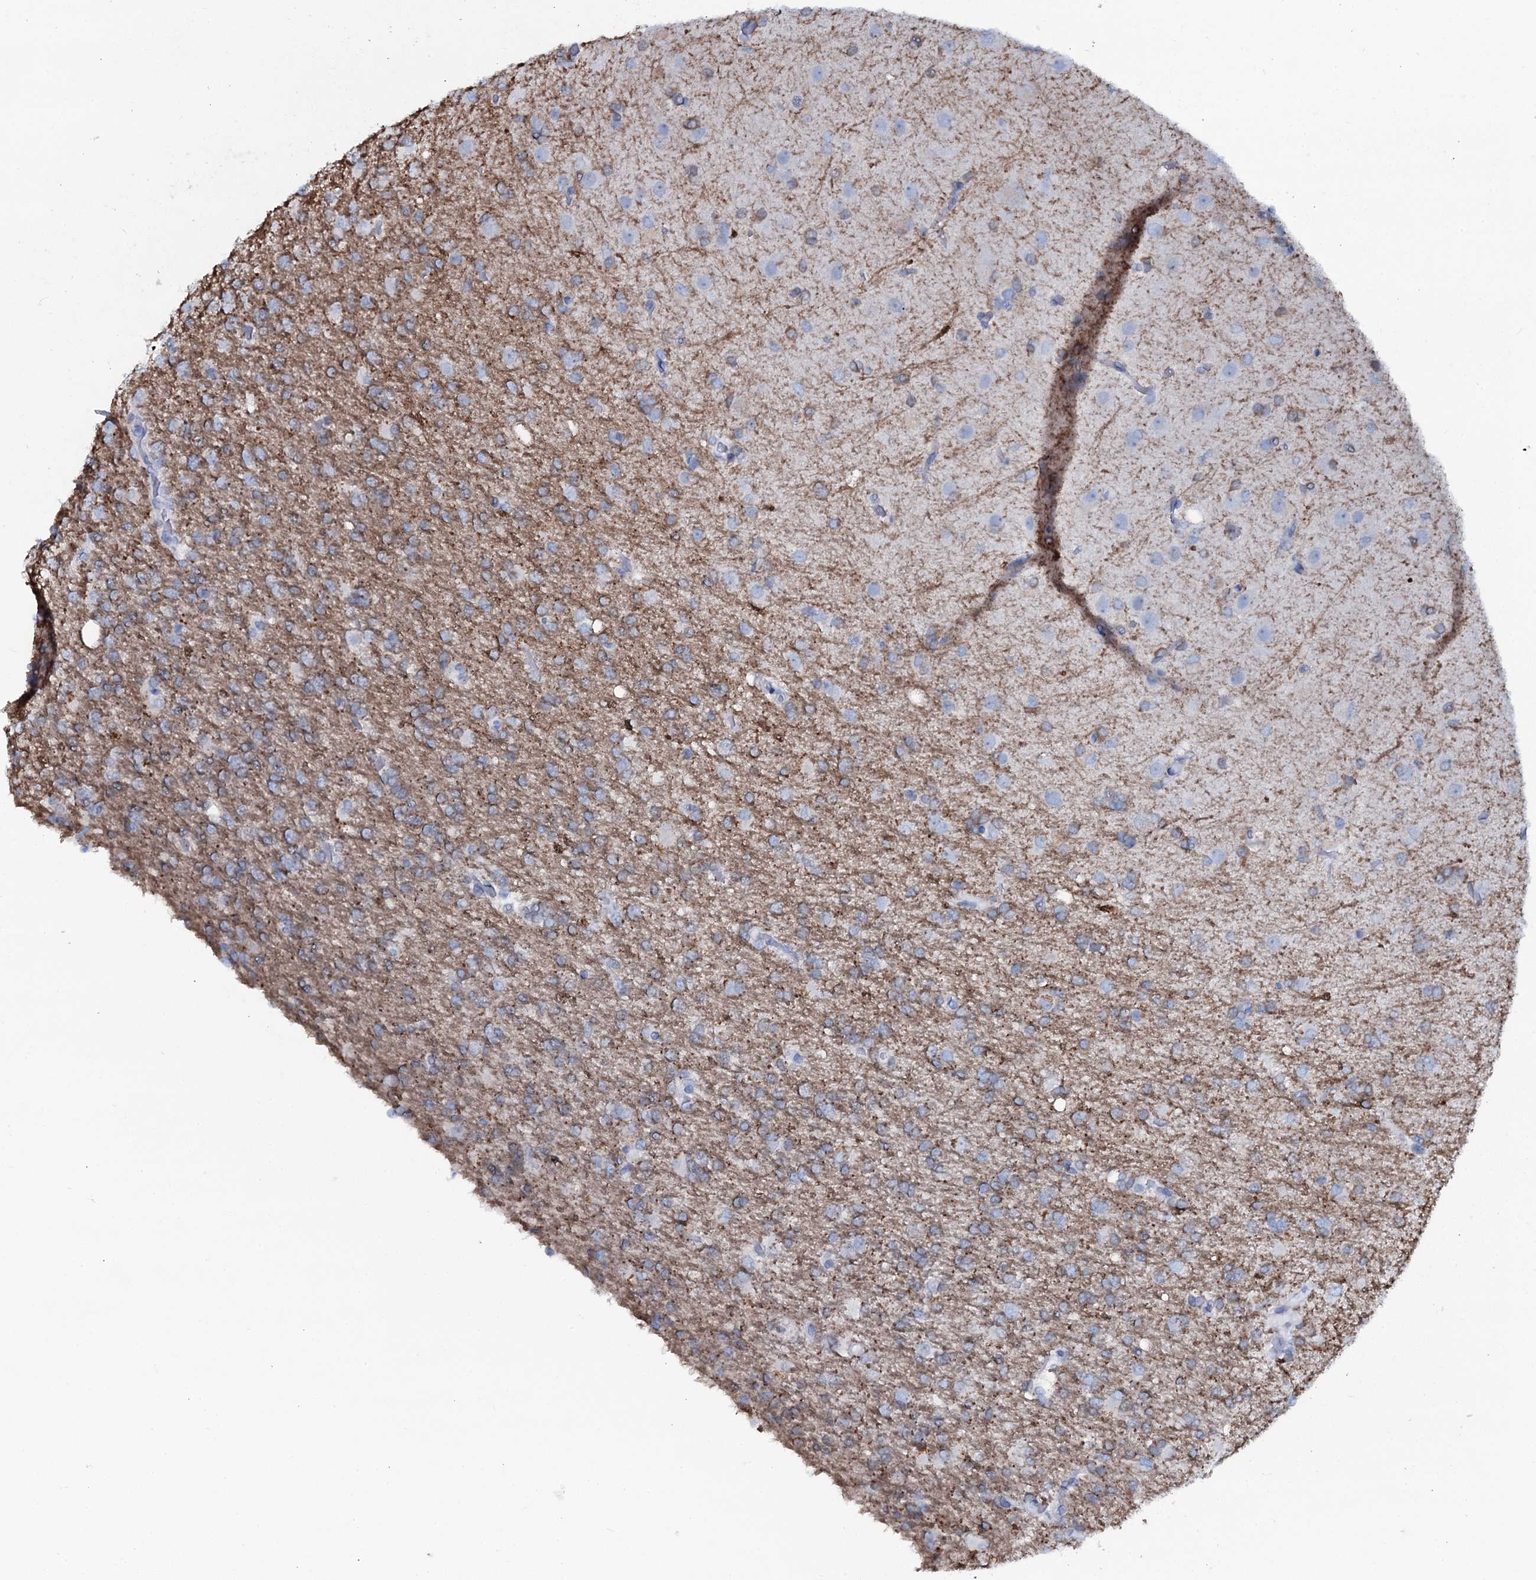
{"staining": {"intensity": "negative", "quantity": "none", "location": "none"}, "tissue": "glioma", "cell_type": "Tumor cells", "image_type": "cancer", "snomed": [{"axis": "morphology", "description": "Glioma, malignant, High grade"}, {"axis": "topography", "description": "Brain"}], "caption": "There is no significant positivity in tumor cells of glioma.", "gene": "SLC4A7", "patient": {"sex": "female", "age": 74}}